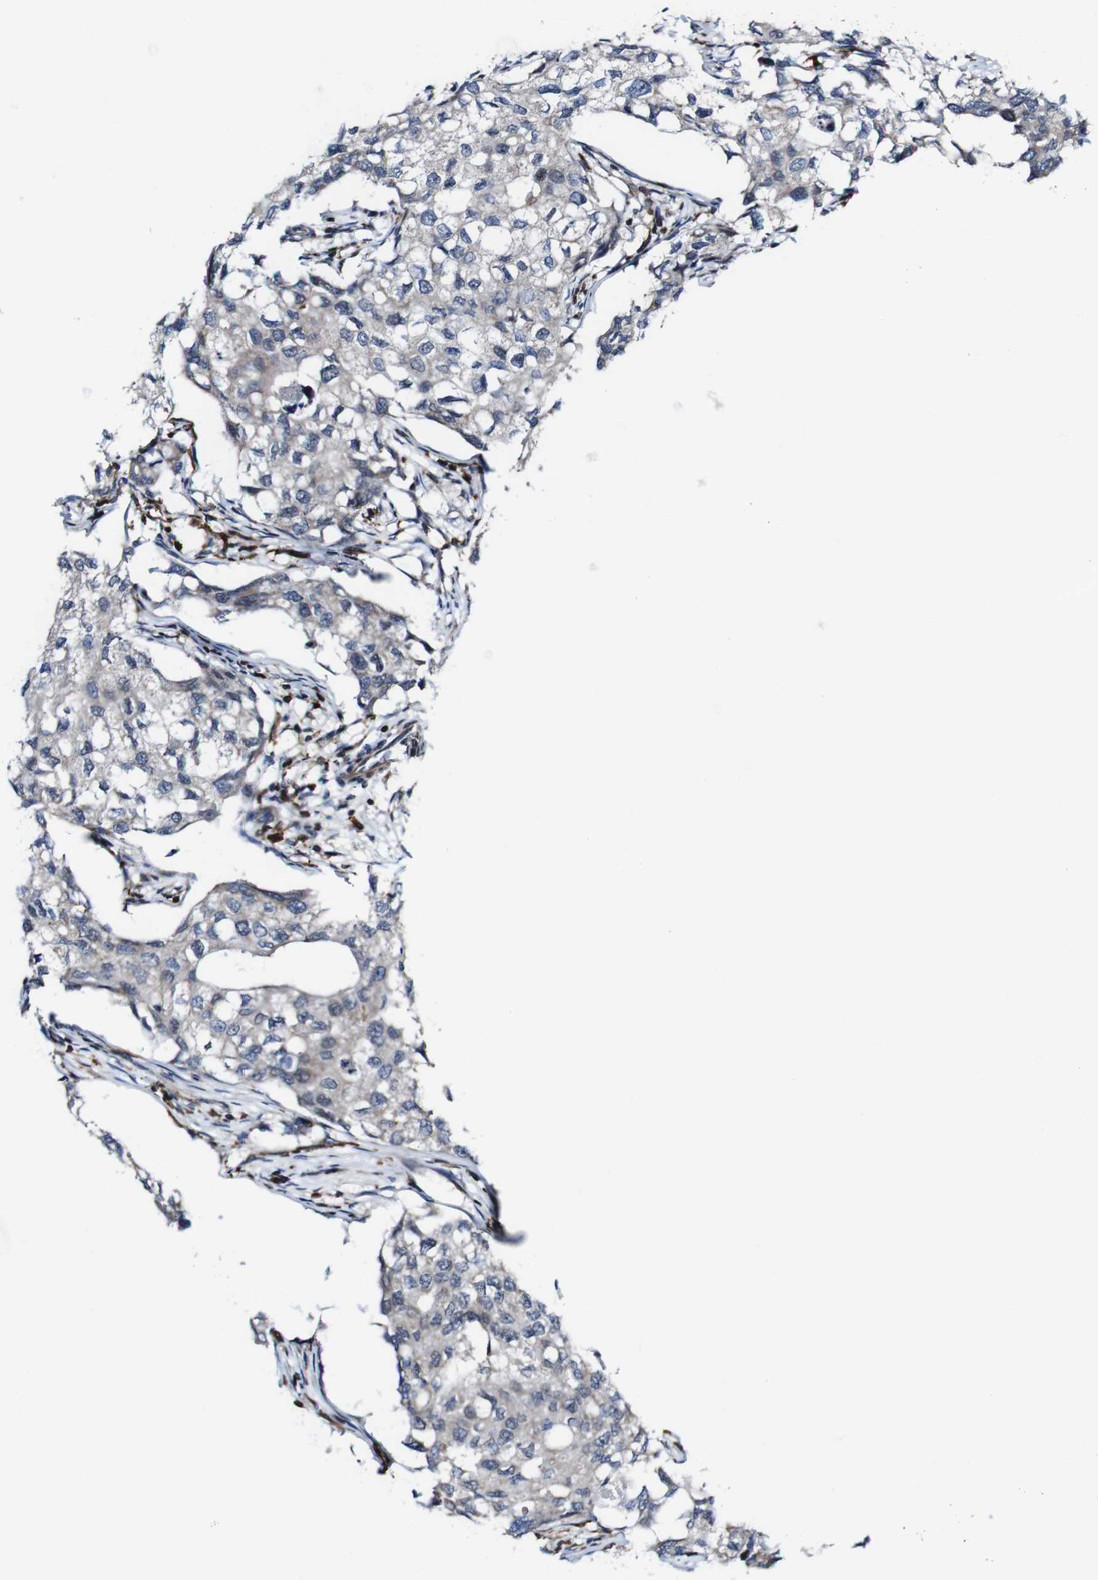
{"staining": {"intensity": "weak", "quantity": ">75%", "location": "cytoplasmic/membranous"}, "tissue": "breast cancer", "cell_type": "Tumor cells", "image_type": "cancer", "snomed": [{"axis": "morphology", "description": "Duct carcinoma"}, {"axis": "topography", "description": "Breast"}], "caption": "Protein analysis of infiltrating ductal carcinoma (breast) tissue shows weak cytoplasmic/membranous expression in about >75% of tumor cells.", "gene": "JAK2", "patient": {"sex": "female", "age": 27}}